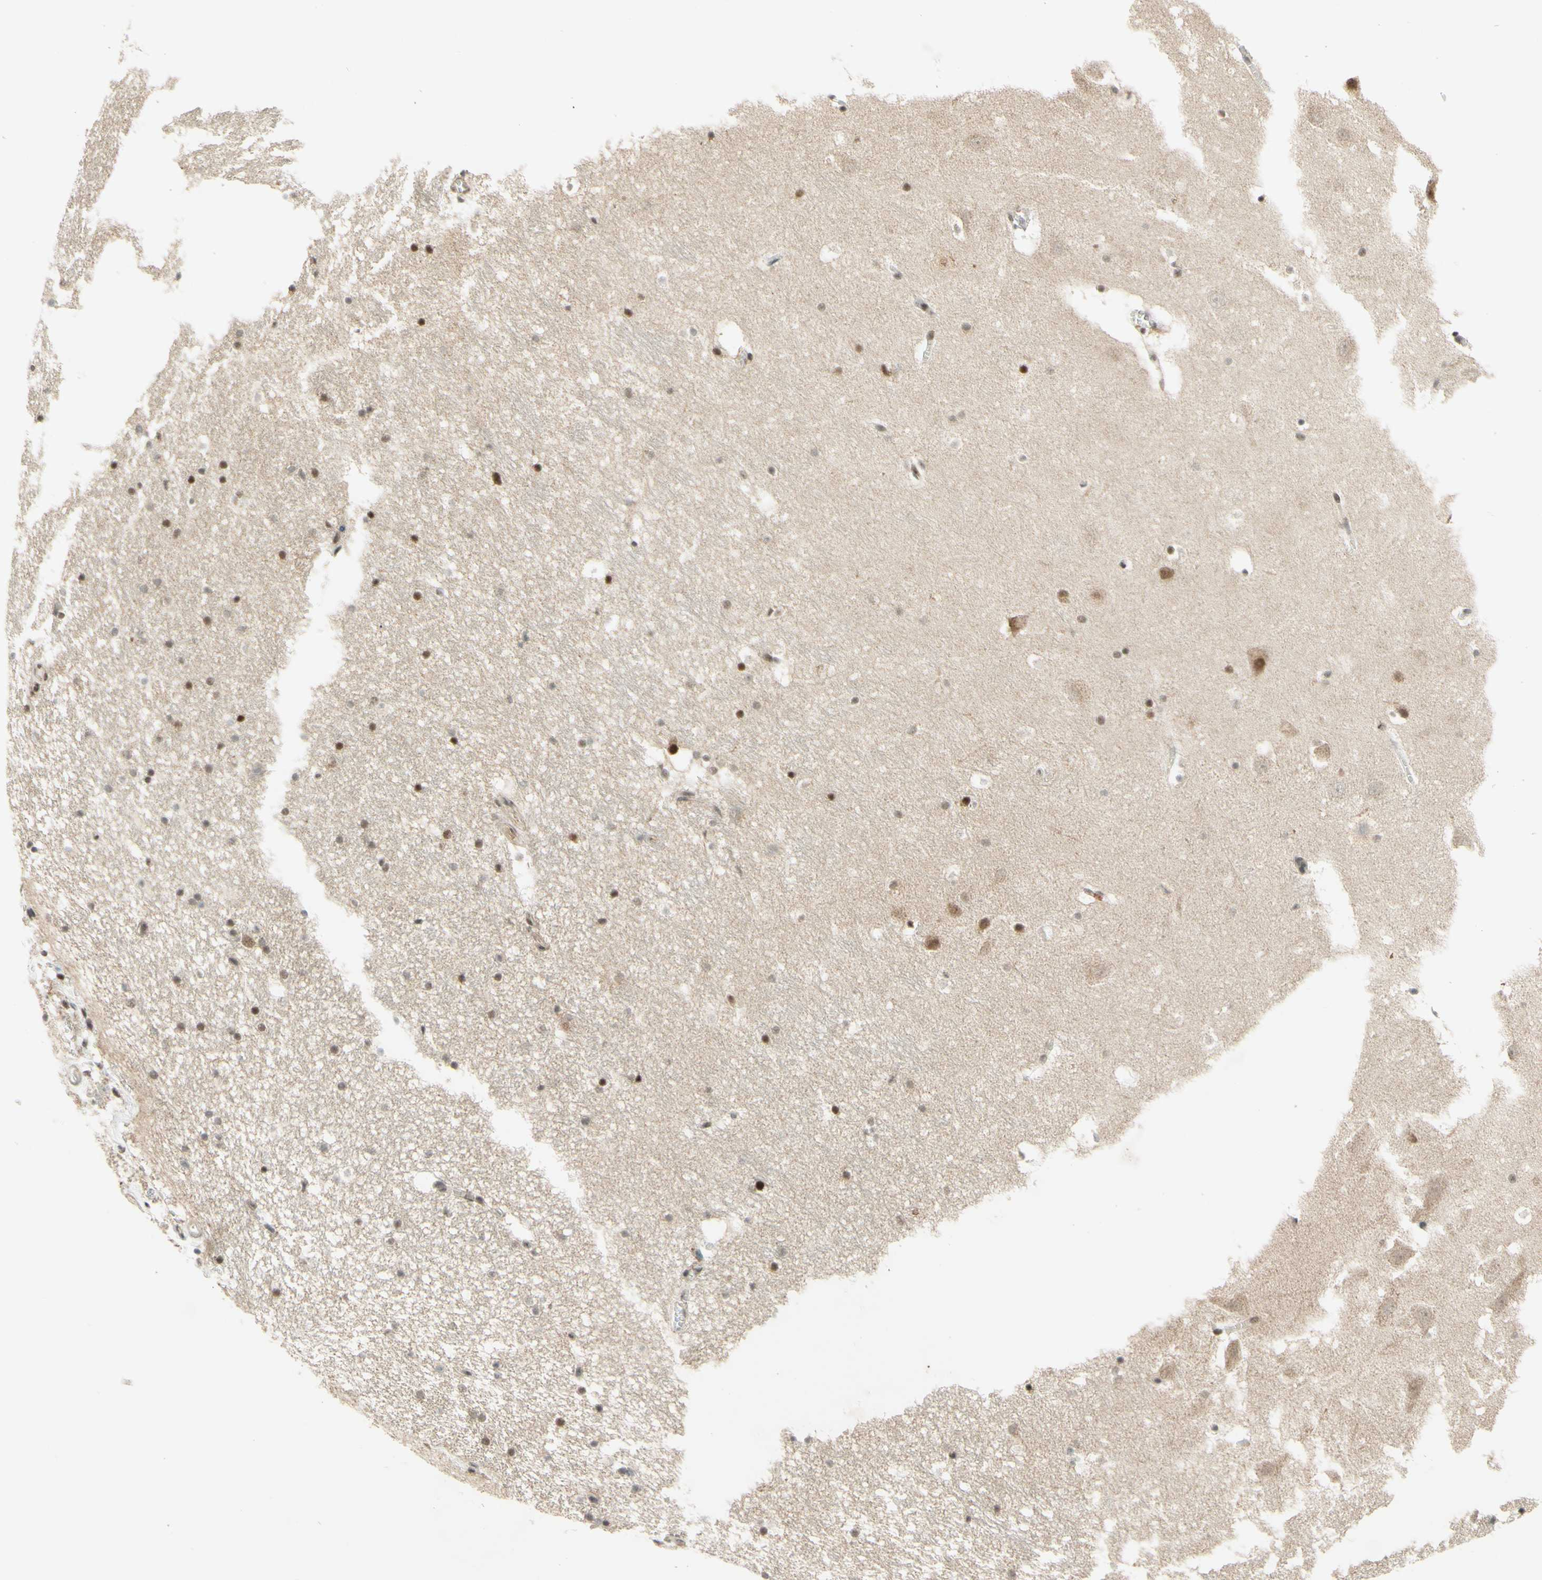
{"staining": {"intensity": "moderate", "quantity": ">75%", "location": "nuclear"}, "tissue": "hippocampus", "cell_type": "Glial cells", "image_type": "normal", "snomed": [{"axis": "morphology", "description": "Normal tissue, NOS"}, {"axis": "topography", "description": "Hippocampus"}], "caption": "Protein analysis of benign hippocampus exhibits moderate nuclear expression in about >75% of glial cells.", "gene": "SMARCB1", "patient": {"sex": "male", "age": 45}}